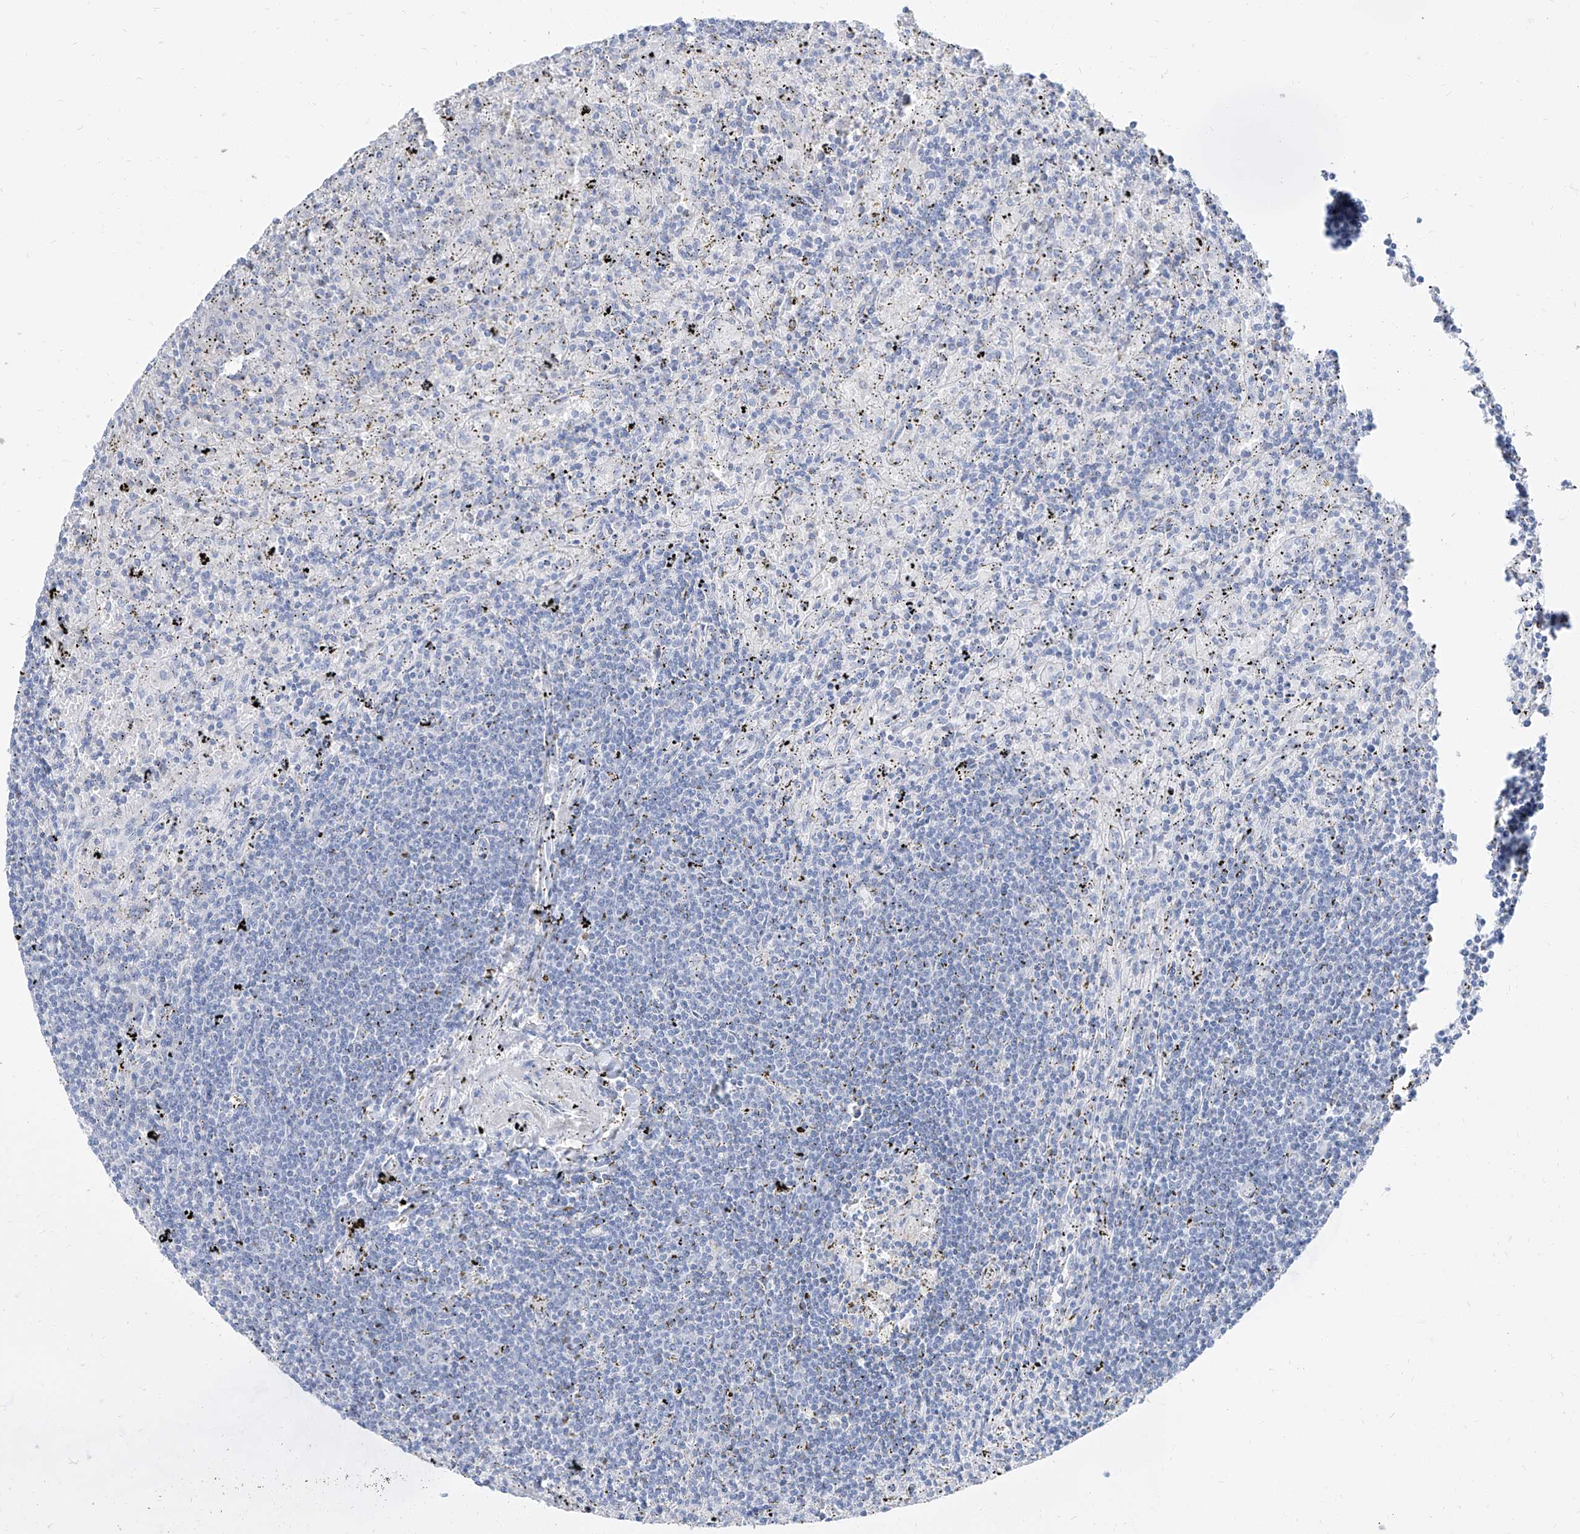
{"staining": {"intensity": "negative", "quantity": "none", "location": "none"}, "tissue": "lymphoma", "cell_type": "Tumor cells", "image_type": "cancer", "snomed": [{"axis": "morphology", "description": "Malignant lymphoma, non-Hodgkin's type, Low grade"}, {"axis": "topography", "description": "Spleen"}], "caption": "IHC image of neoplastic tissue: human lymphoma stained with DAB (3,3'-diaminobenzidine) shows no significant protein staining in tumor cells.", "gene": "TXLNB", "patient": {"sex": "male", "age": 76}}